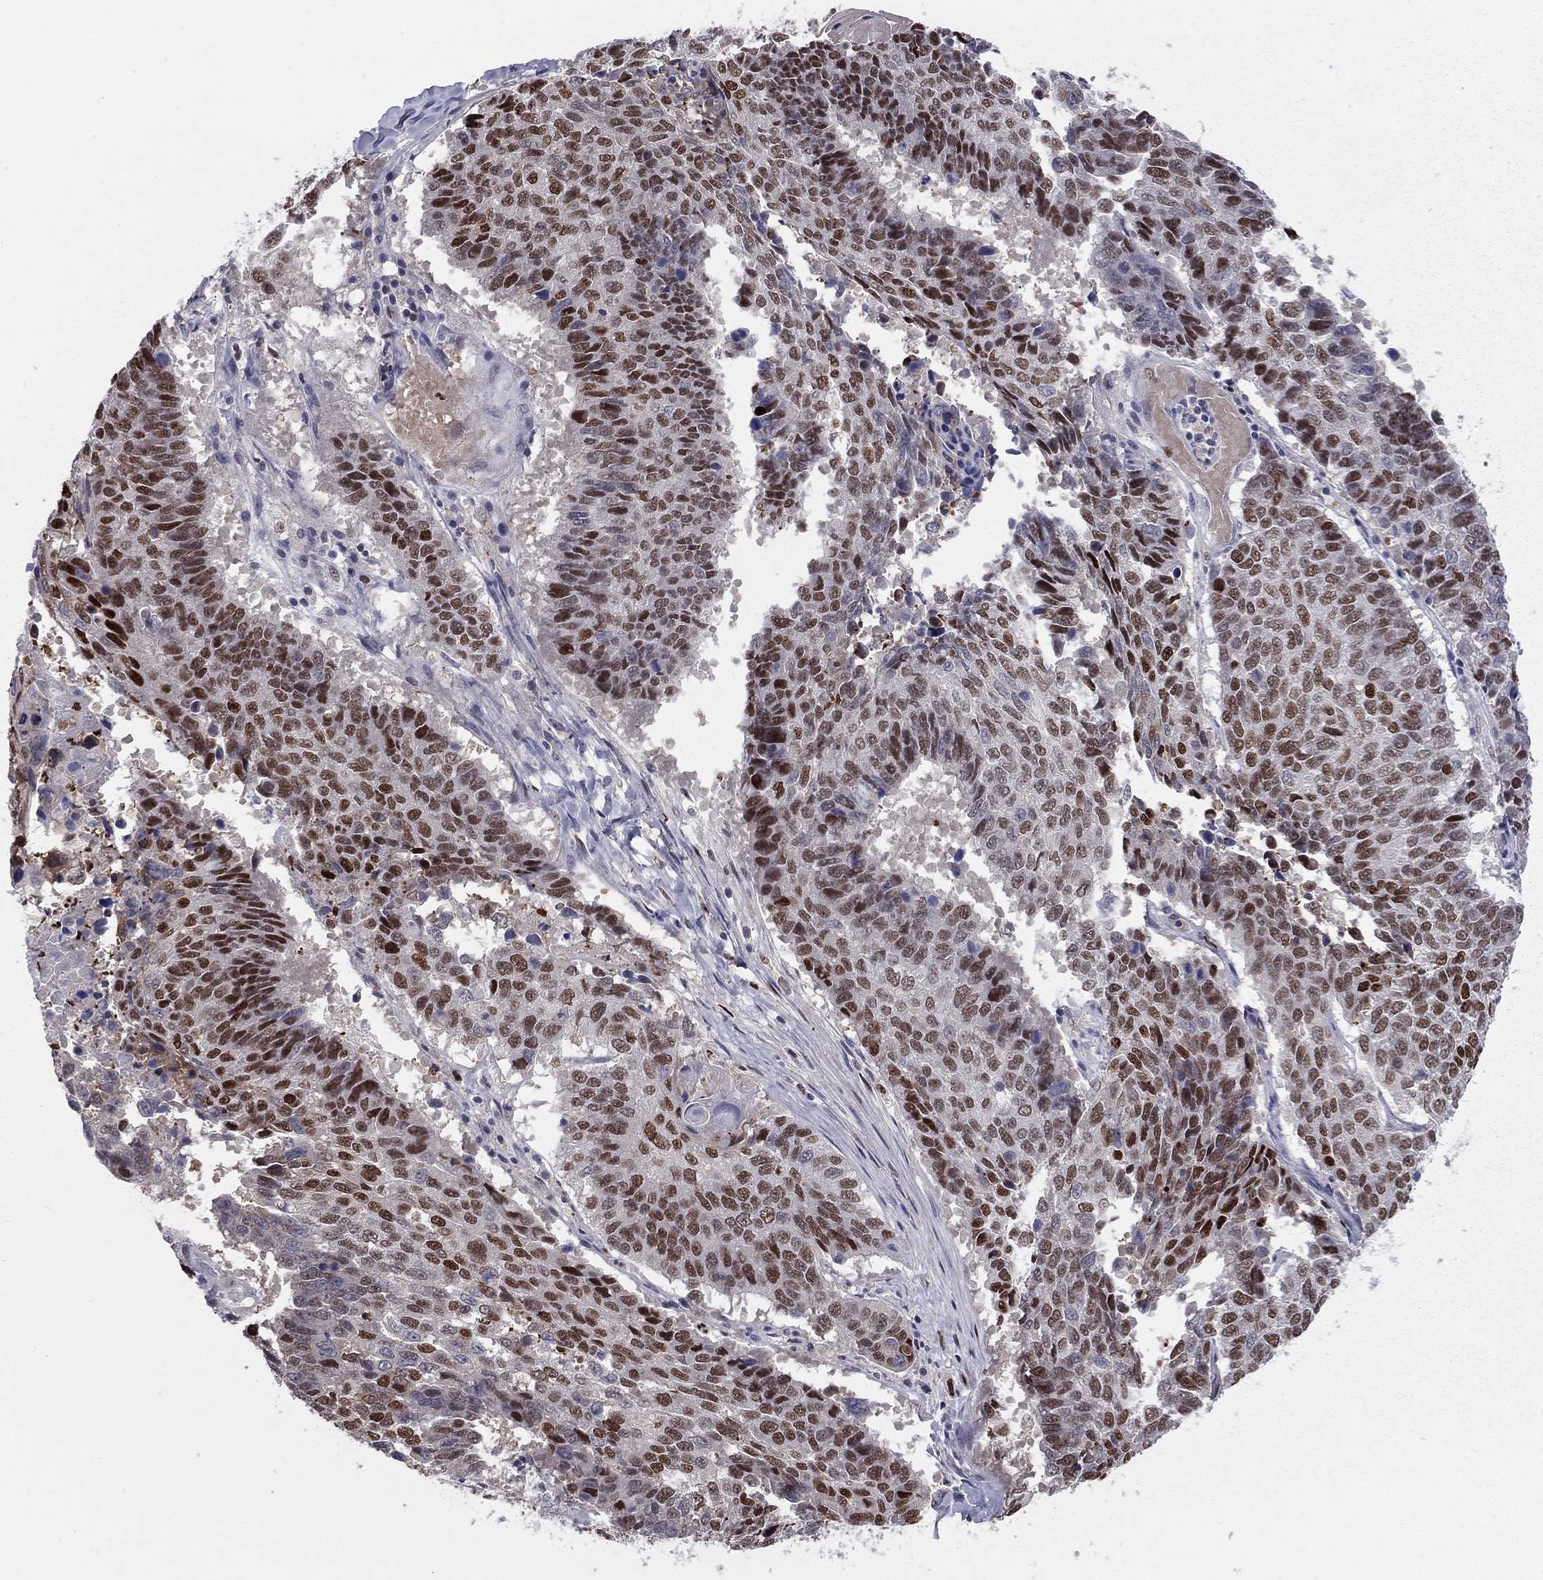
{"staining": {"intensity": "strong", "quantity": "25%-75%", "location": "nuclear"}, "tissue": "lung cancer", "cell_type": "Tumor cells", "image_type": "cancer", "snomed": [{"axis": "morphology", "description": "Squamous cell carcinoma, NOS"}, {"axis": "topography", "description": "Lung"}], "caption": "Tumor cells reveal high levels of strong nuclear positivity in about 25%-75% of cells in human lung cancer (squamous cell carcinoma). (brown staining indicates protein expression, while blue staining denotes nuclei).", "gene": "PCGF3", "patient": {"sex": "male", "age": 73}}